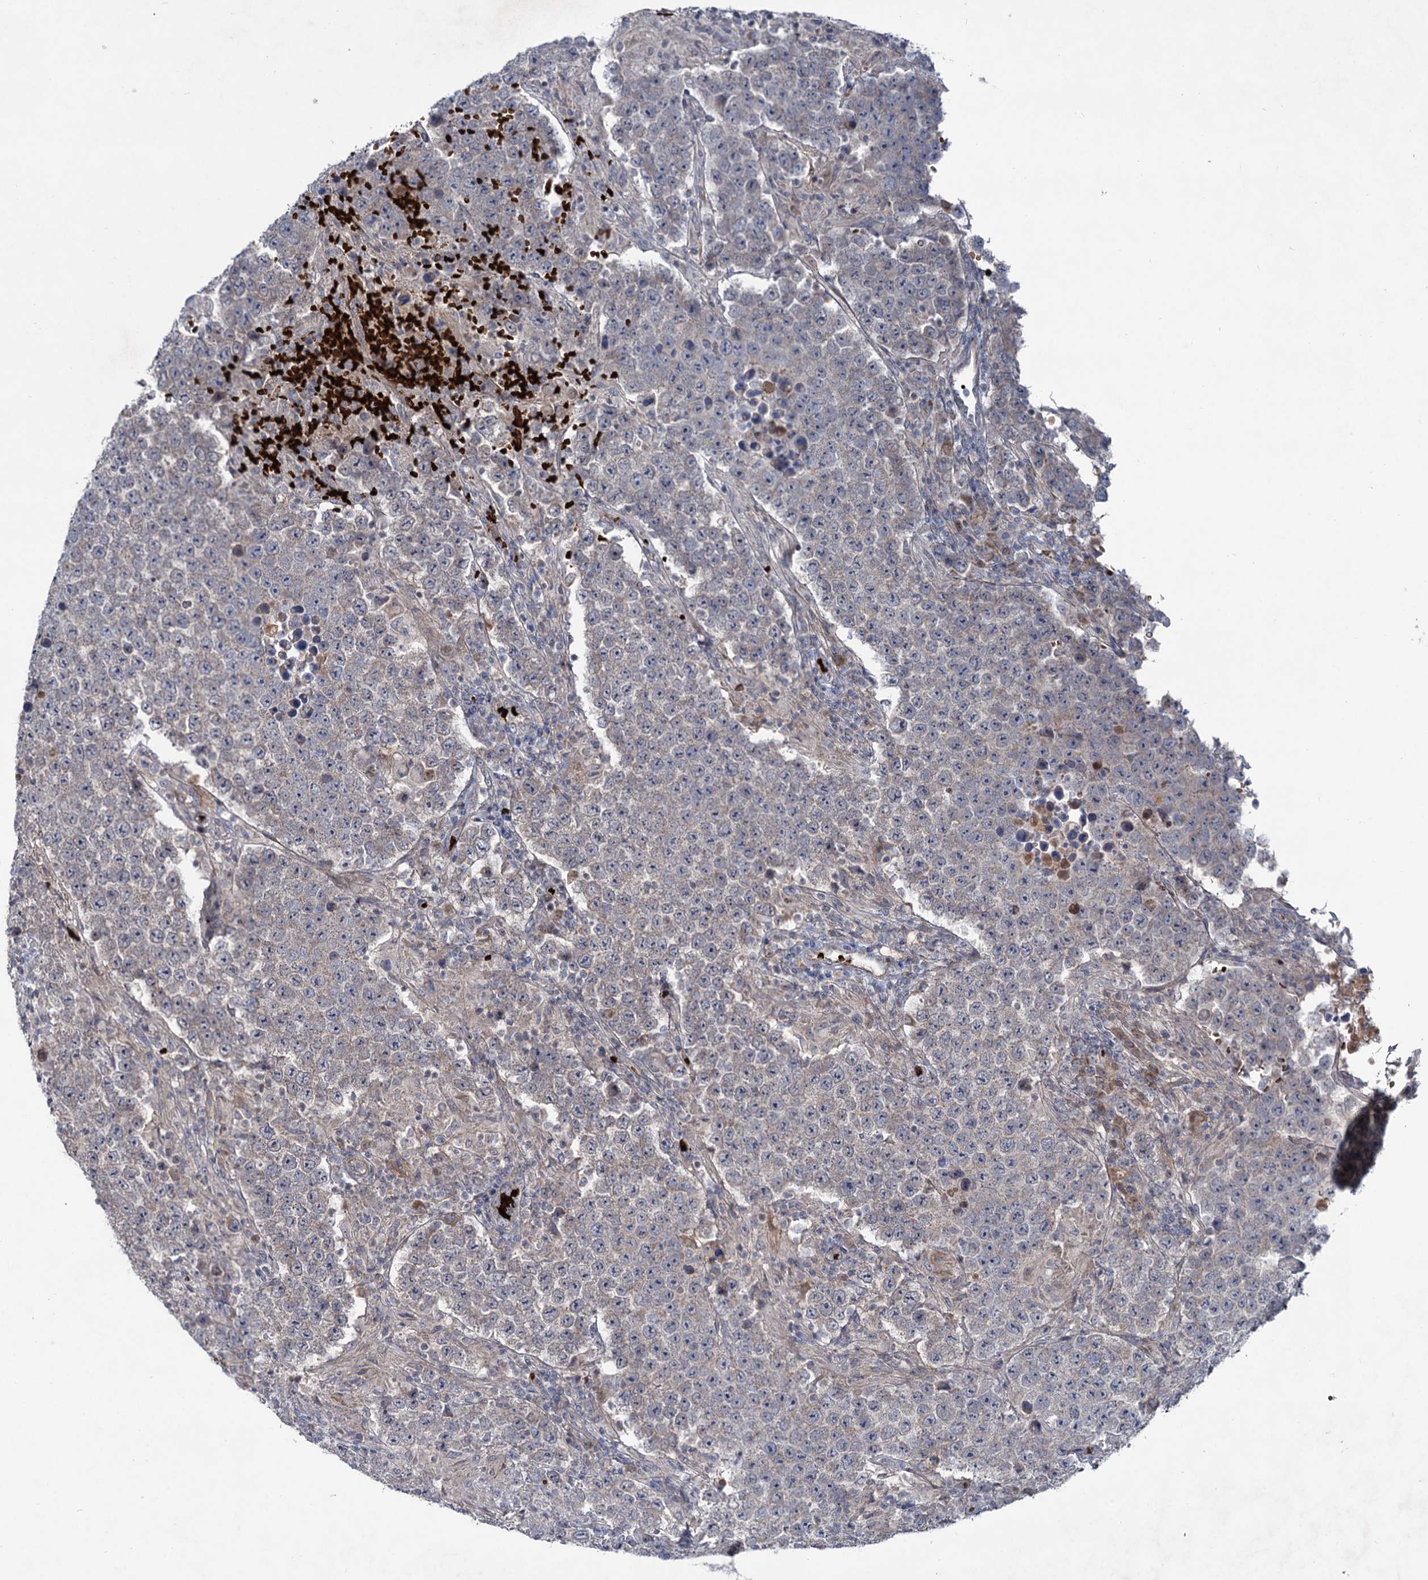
{"staining": {"intensity": "weak", "quantity": "<25%", "location": "cytoplasmic/membranous"}, "tissue": "testis cancer", "cell_type": "Tumor cells", "image_type": "cancer", "snomed": [{"axis": "morphology", "description": "Normal tissue, NOS"}, {"axis": "morphology", "description": "Urothelial carcinoma, High grade"}, {"axis": "morphology", "description": "Seminoma, NOS"}, {"axis": "morphology", "description": "Carcinoma, Embryonal, NOS"}, {"axis": "topography", "description": "Urinary bladder"}, {"axis": "topography", "description": "Testis"}], "caption": "Immunohistochemical staining of human testis cancer (high-grade urothelial carcinoma) displays no significant expression in tumor cells.", "gene": "RNF6", "patient": {"sex": "male", "age": 41}}